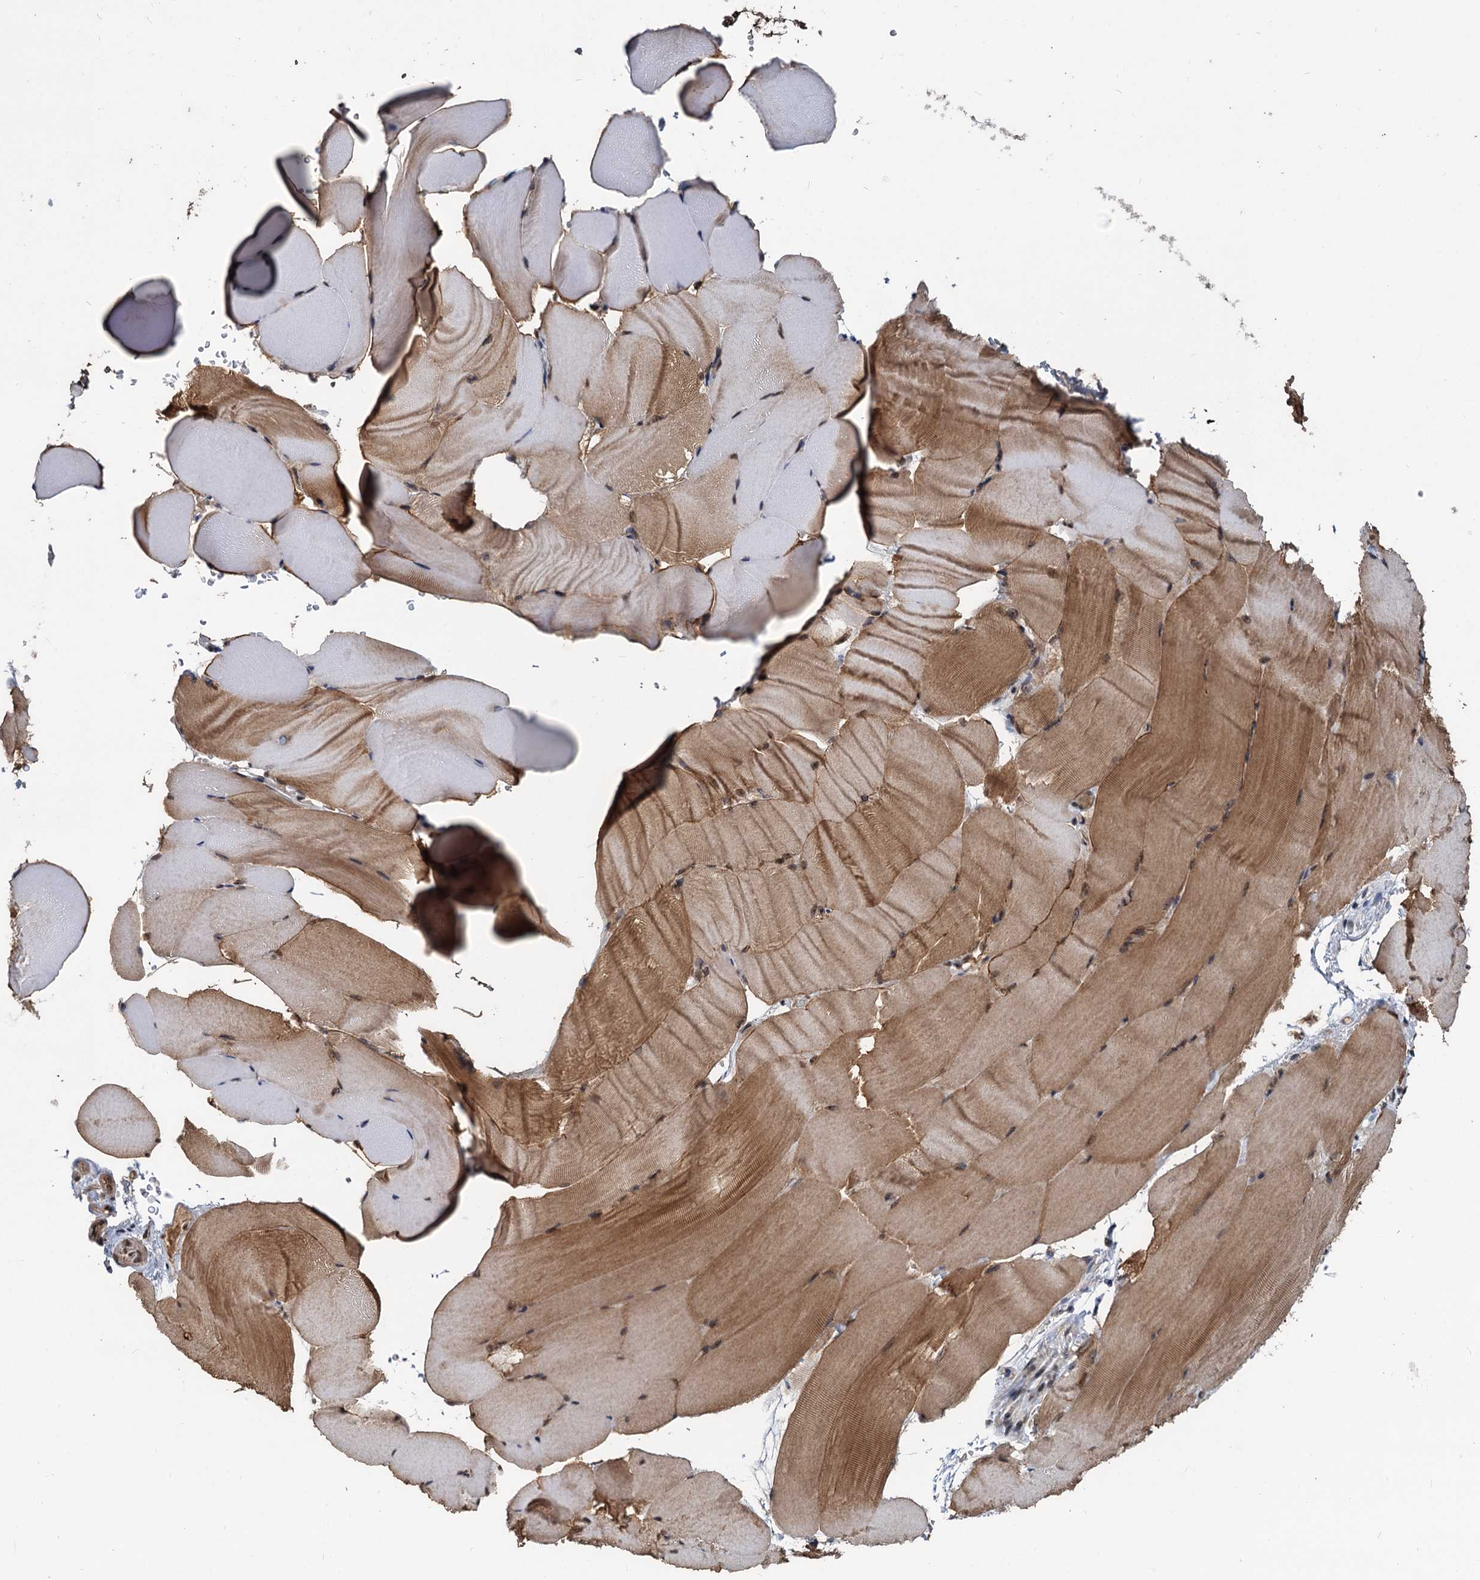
{"staining": {"intensity": "moderate", "quantity": ">75%", "location": "cytoplasmic/membranous,nuclear"}, "tissue": "skeletal muscle", "cell_type": "Myocytes", "image_type": "normal", "snomed": [{"axis": "morphology", "description": "Normal tissue, NOS"}, {"axis": "topography", "description": "Skeletal muscle"}, {"axis": "topography", "description": "Parathyroid gland"}], "caption": "An image showing moderate cytoplasmic/membranous,nuclear positivity in about >75% of myocytes in normal skeletal muscle, as visualized by brown immunohistochemical staining.", "gene": "FAM216B", "patient": {"sex": "female", "age": 37}}